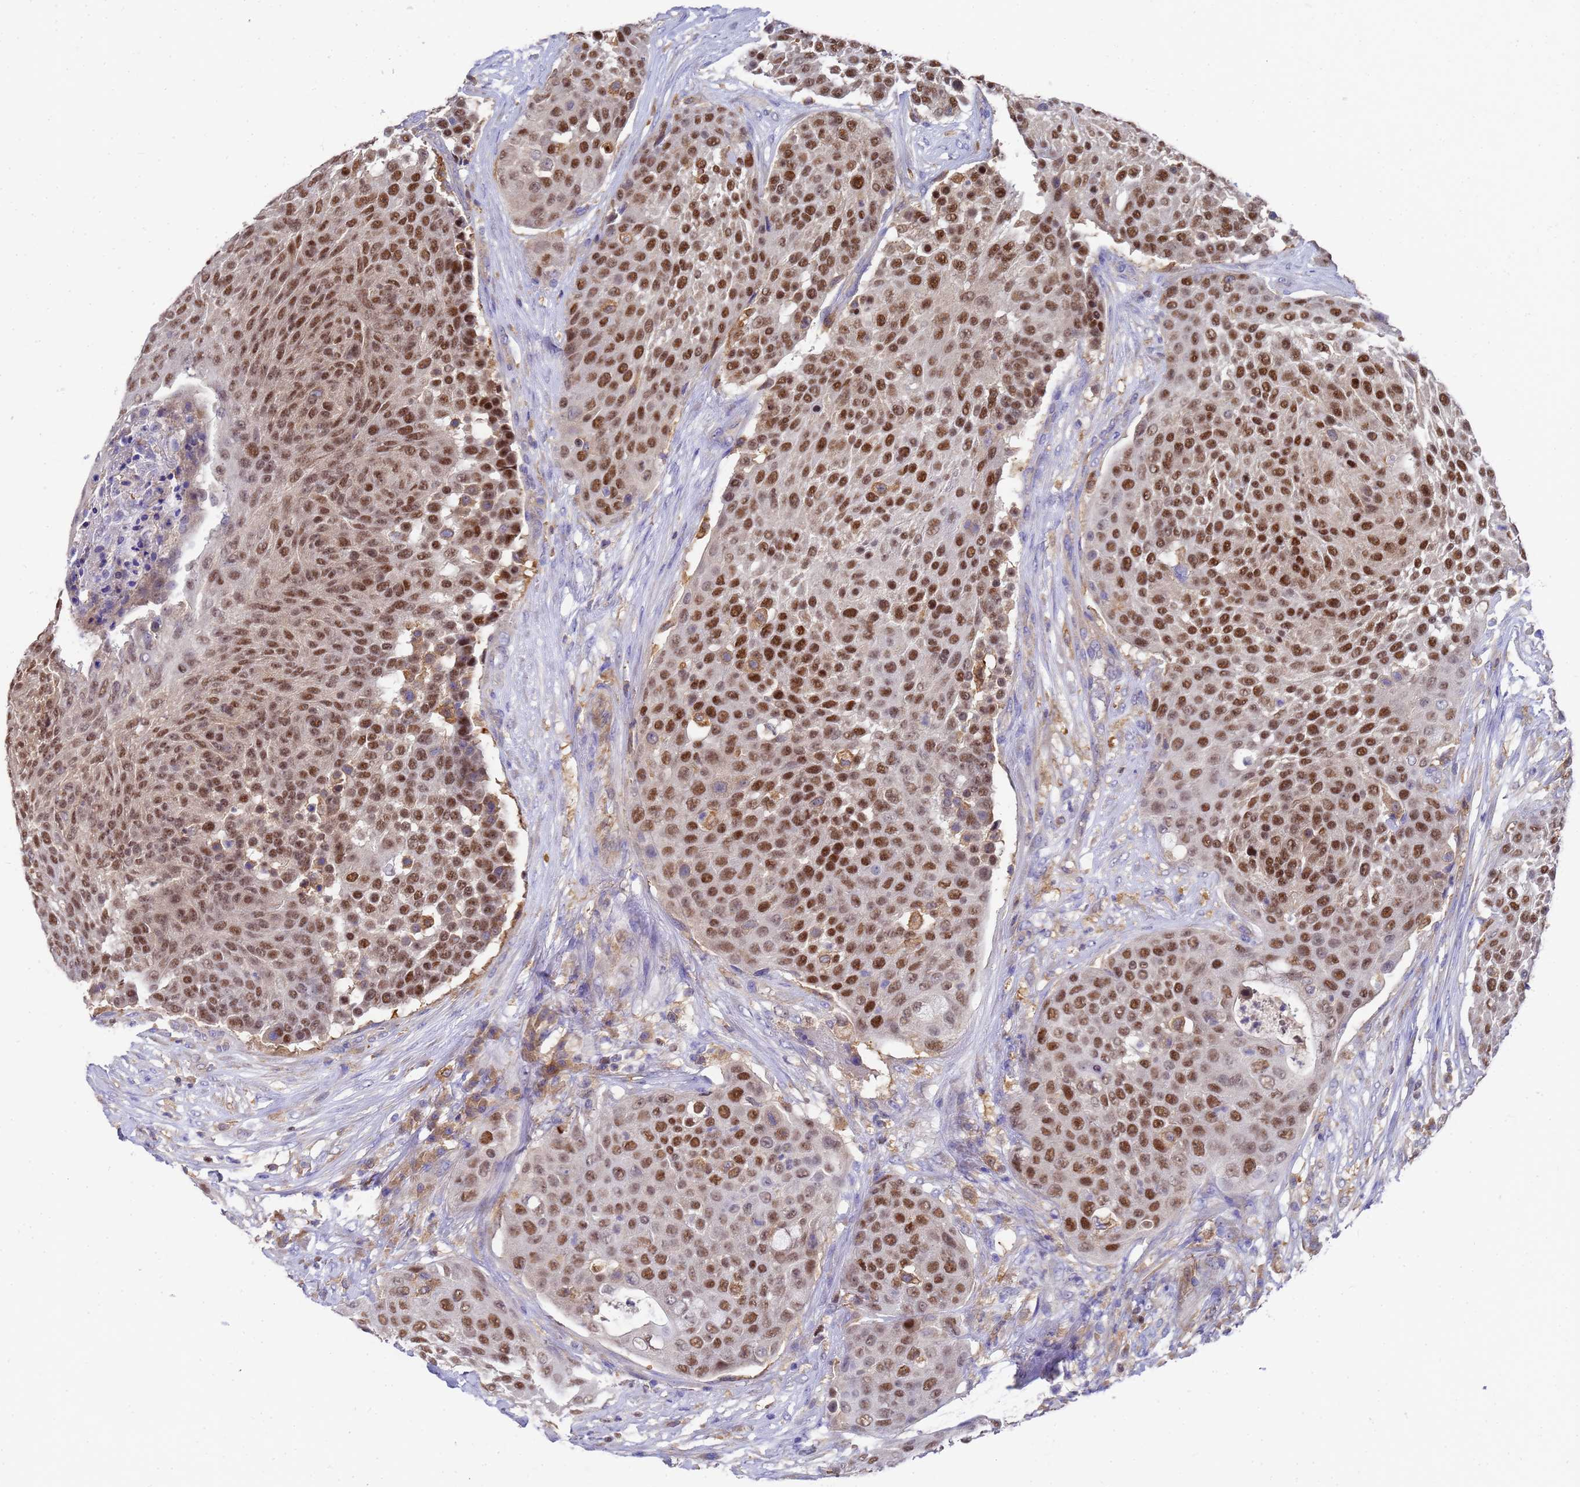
{"staining": {"intensity": "strong", "quantity": ">75%", "location": "nuclear"}, "tissue": "urothelial cancer", "cell_type": "Tumor cells", "image_type": "cancer", "snomed": [{"axis": "morphology", "description": "Urothelial carcinoma, High grade"}, {"axis": "topography", "description": "Urinary bladder"}], "caption": "Immunohistochemical staining of human urothelial cancer displays high levels of strong nuclear protein staining in approximately >75% of tumor cells.", "gene": "SLC35E2B", "patient": {"sex": "female", "age": 63}}